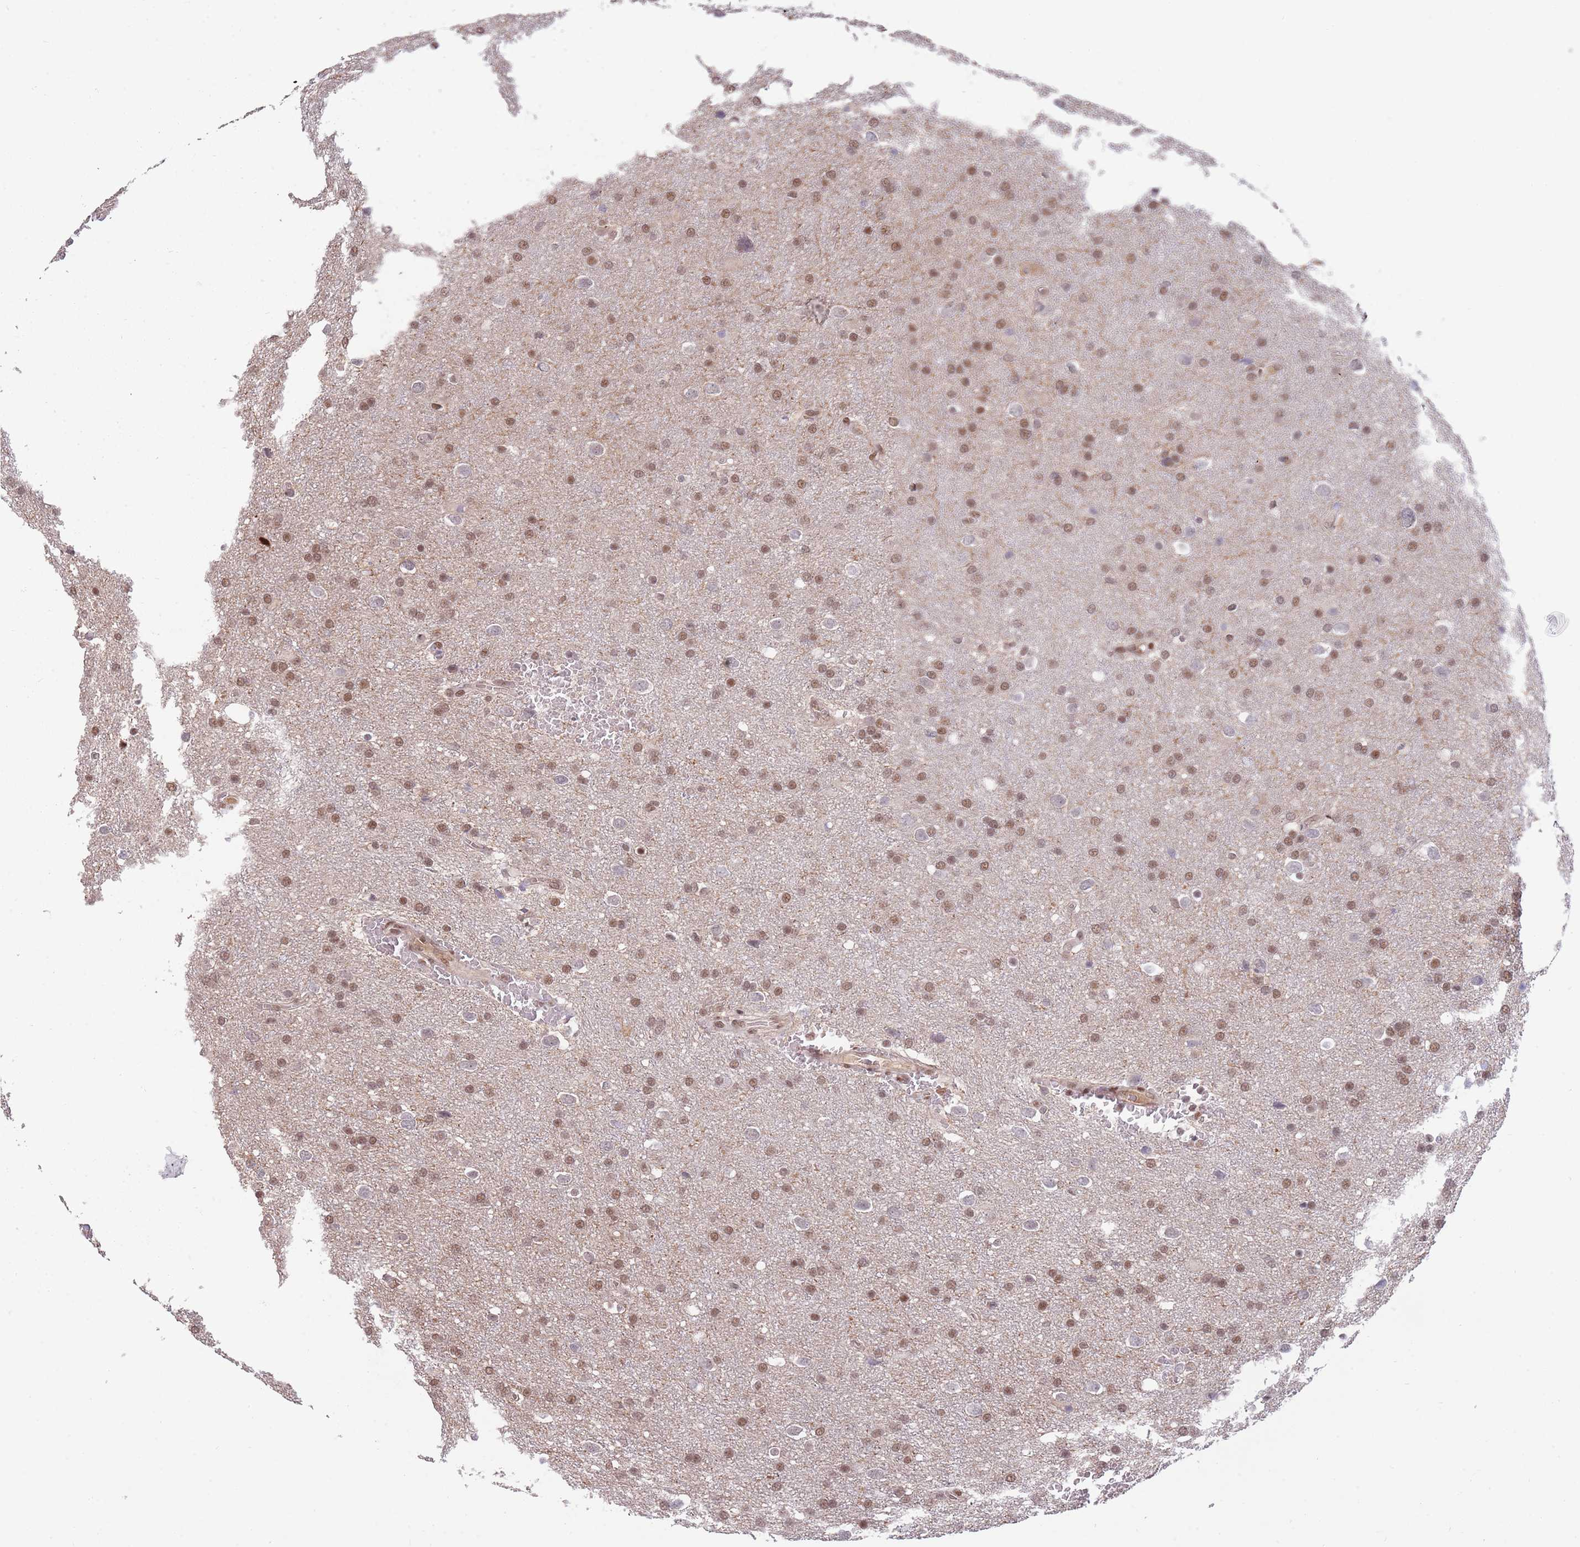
{"staining": {"intensity": "moderate", "quantity": ">75%", "location": "nuclear"}, "tissue": "glioma", "cell_type": "Tumor cells", "image_type": "cancer", "snomed": [{"axis": "morphology", "description": "Glioma, malignant, Low grade"}, {"axis": "topography", "description": "Brain"}], "caption": "DAB (3,3'-diaminobenzidine) immunohistochemical staining of low-grade glioma (malignant) reveals moderate nuclear protein expression in about >75% of tumor cells. The staining was performed using DAB (3,3'-diaminobenzidine) to visualize the protein expression in brown, while the nuclei were stained in blue with hematoxylin (Magnification: 20x).", "gene": "ZBTB7A", "patient": {"sex": "female", "age": 32}}